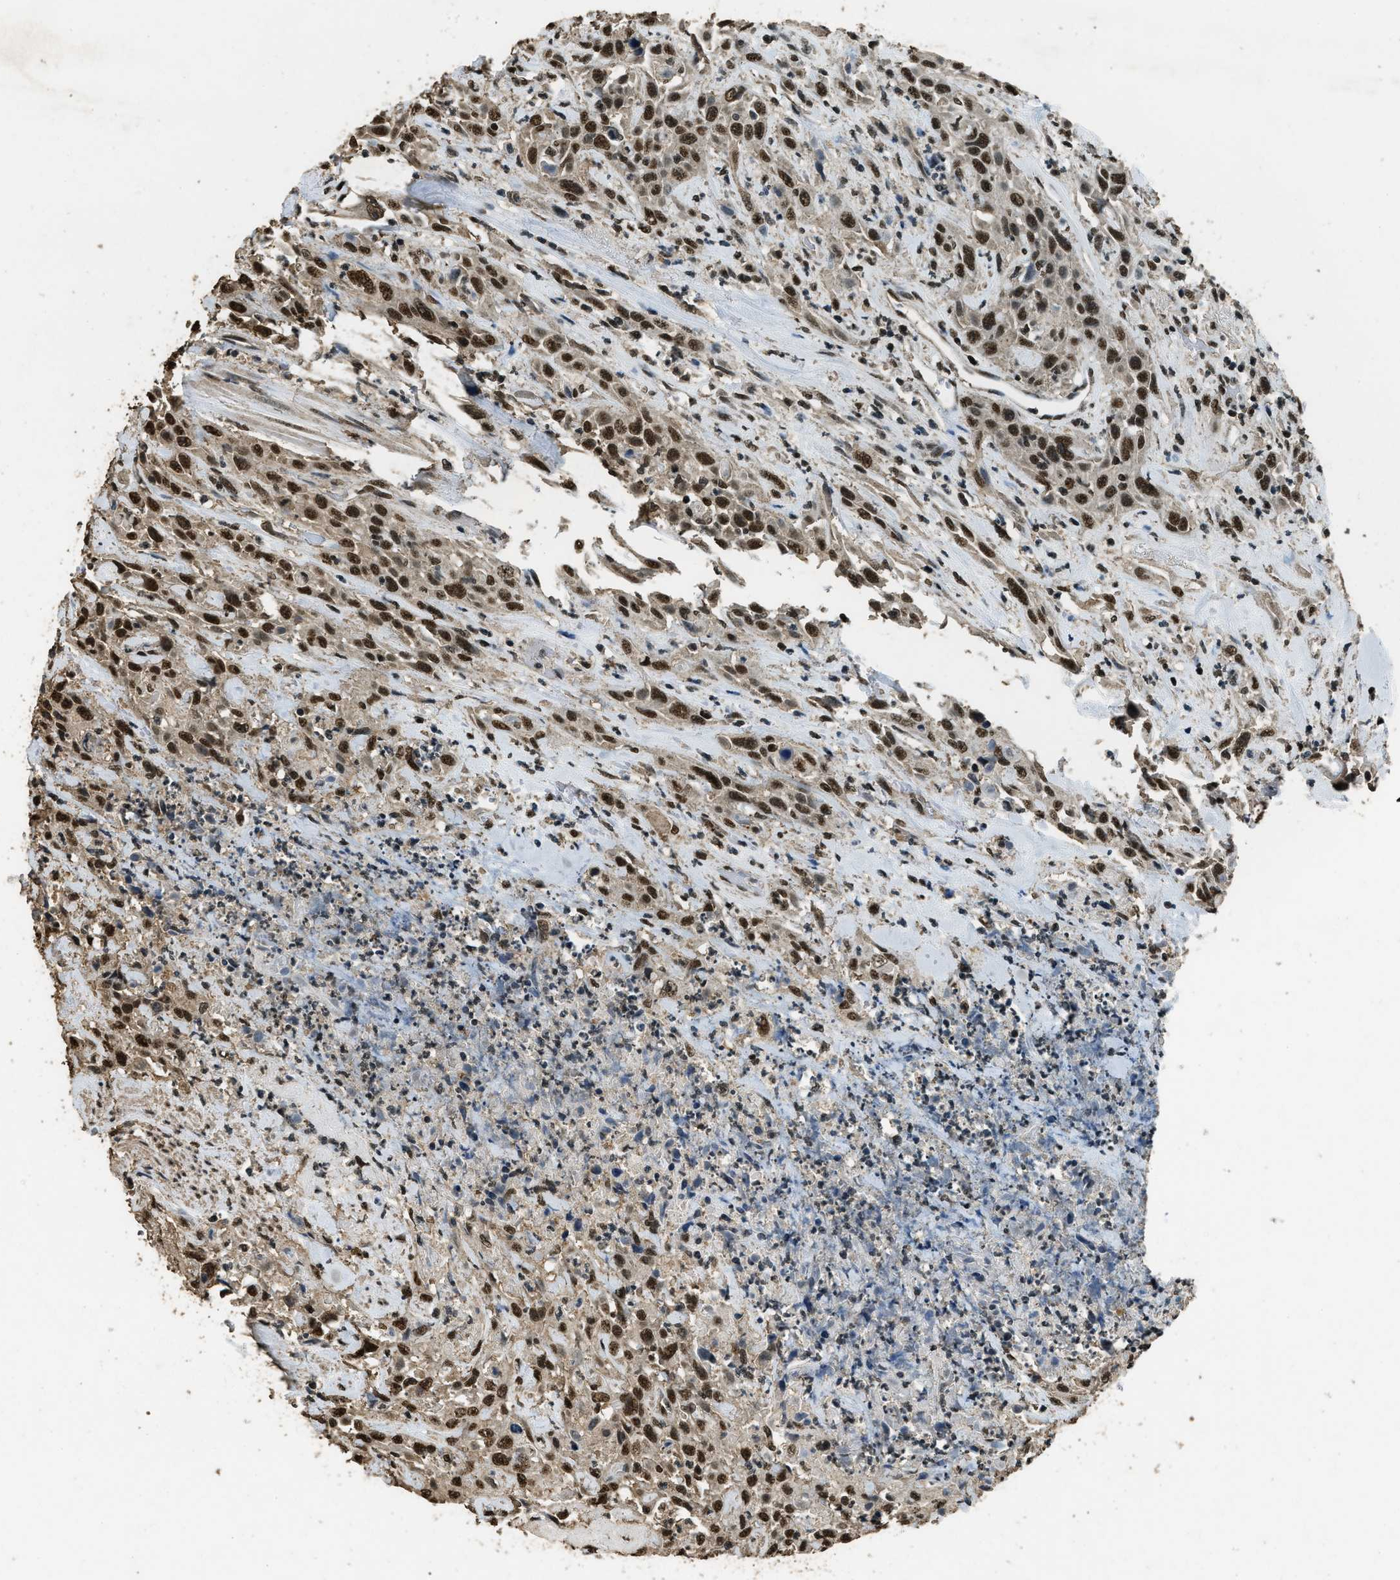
{"staining": {"intensity": "strong", "quantity": ">75%", "location": "nuclear"}, "tissue": "urothelial cancer", "cell_type": "Tumor cells", "image_type": "cancer", "snomed": [{"axis": "morphology", "description": "Urothelial carcinoma, High grade"}, {"axis": "topography", "description": "Urinary bladder"}], "caption": "Urothelial carcinoma (high-grade) stained with a protein marker exhibits strong staining in tumor cells.", "gene": "MYB", "patient": {"sex": "female", "age": 84}}